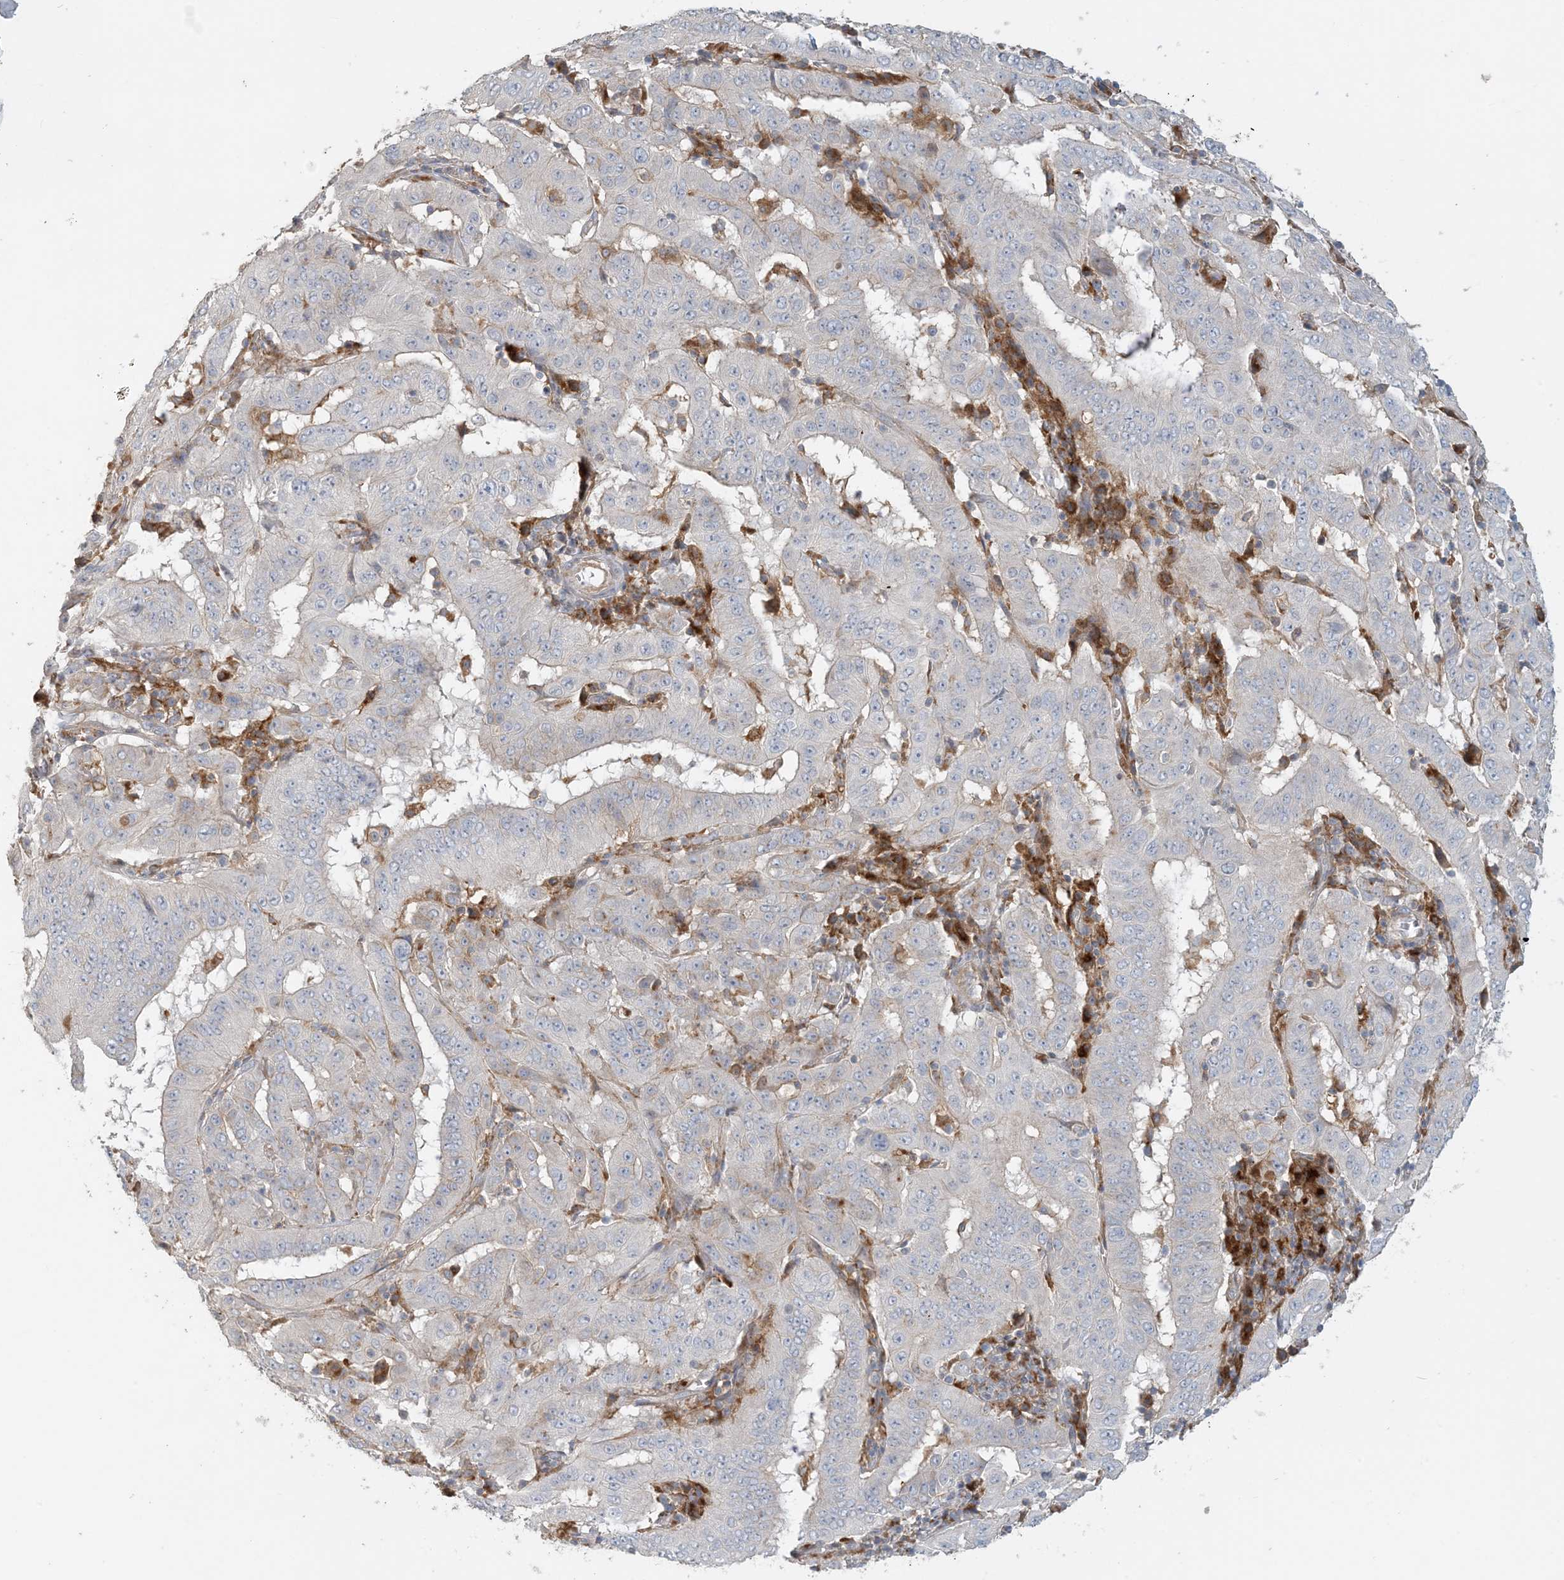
{"staining": {"intensity": "negative", "quantity": "none", "location": "none"}, "tissue": "pancreatic cancer", "cell_type": "Tumor cells", "image_type": "cancer", "snomed": [{"axis": "morphology", "description": "Adenocarcinoma, NOS"}, {"axis": "topography", "description": "Pancreas"}], "caption": "A photomicrograph of human pancreatic cancer (adenocarcinoma) is negative for staining in tumor cells.", "gene": "SPPL2A", "patient": {"sex": "male", "age": 63}}